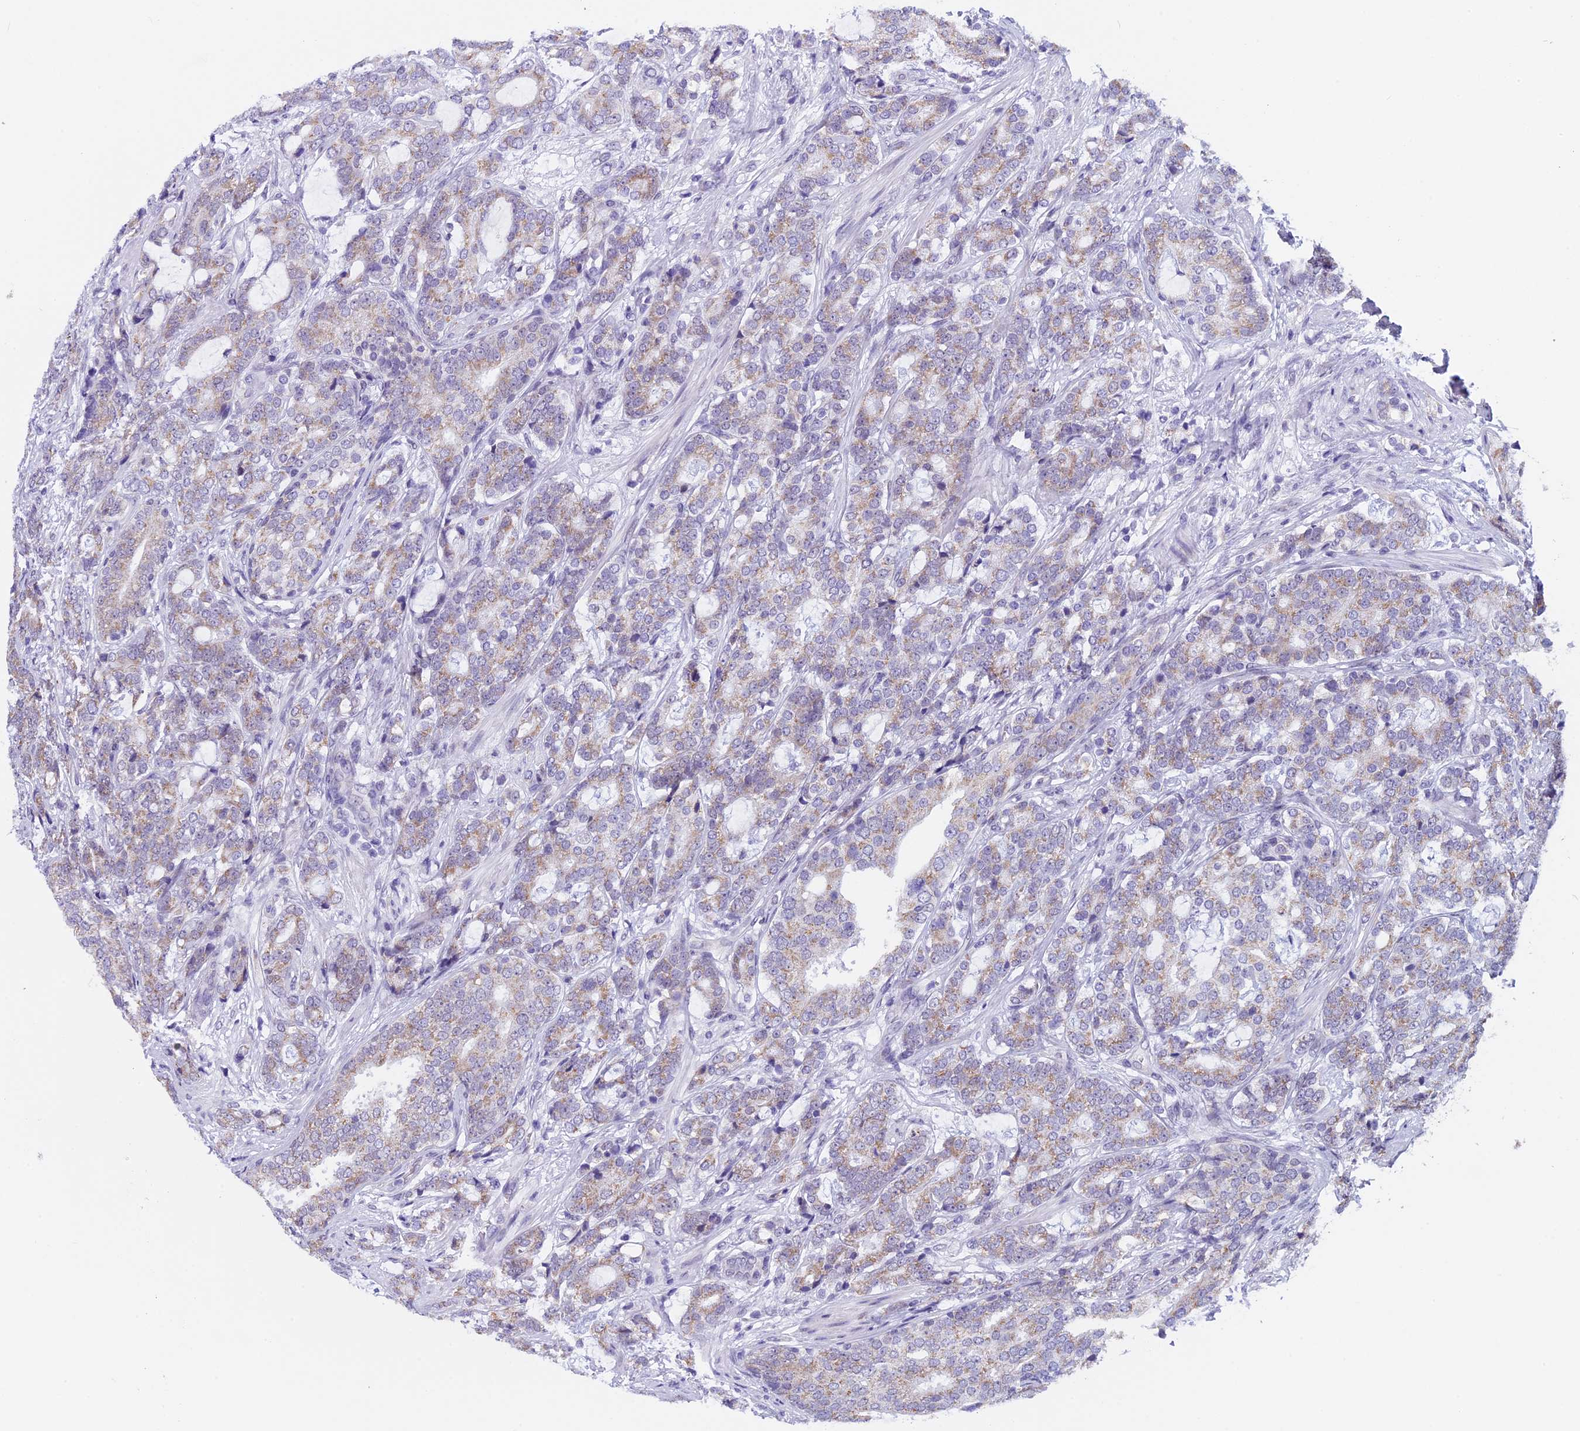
{"staining": {"intensity": "weak", "quantity": ">75%", "location": "cytoplasmic/membranous"}, "tissue": "prostate cancer", "cell_type": "Tumor cells", "image_type": "cancer", "snomed": [{"axis": "morphology", "description": "Adenocarcinoma, High grade"}, {"axis": "topography", "description": "Prostate"}], "caption": "Immunohistochemical staining of human prostate cancer reveals weak cytoplasmic/membranous protein positivity in about >75% of tumor cells.", "gene": "ZNF317", "patient": {"sex": "male", "age": 67}}